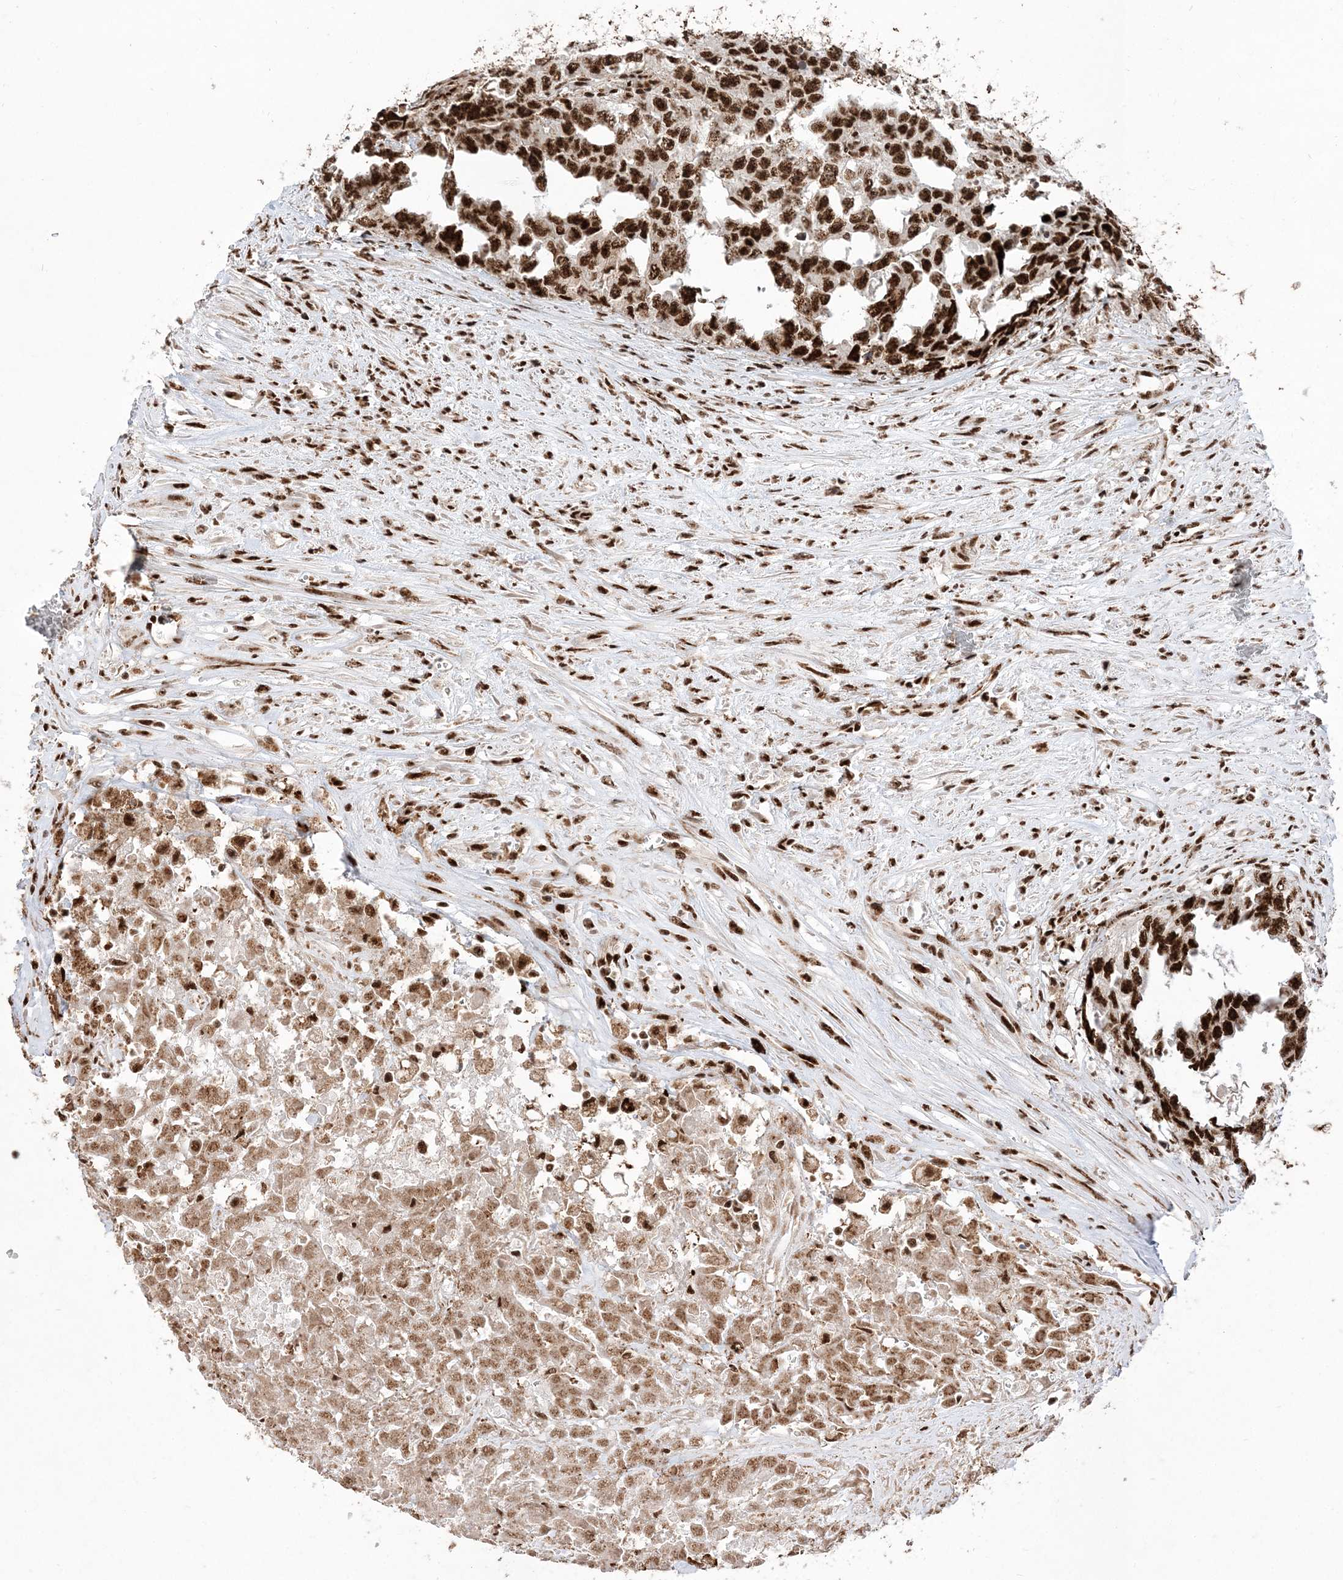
{"staining": {"intensity": "strong", "quantity": ">75%", "location": "nuclear"}, "tissue": "testis cancer", "cell_type": "Tumor cells", "image_type": "cancer", "snomed": [{"axis": "morphology", "description": "Seminoma, NOS"}, {"axis": "morphology", "description": "Carcinoma, Embryonal, NOS"}, {"axis": "topography", "description": "Testis"}], "caption": "Immunohistochemistry image of human testis seminoma stained for a protein (brown), which reveals high levels of strong nuclear expression in about >75% of tumor cells.", "gene": "RBM17", "patient": {"sex": "male", "age": 43}}